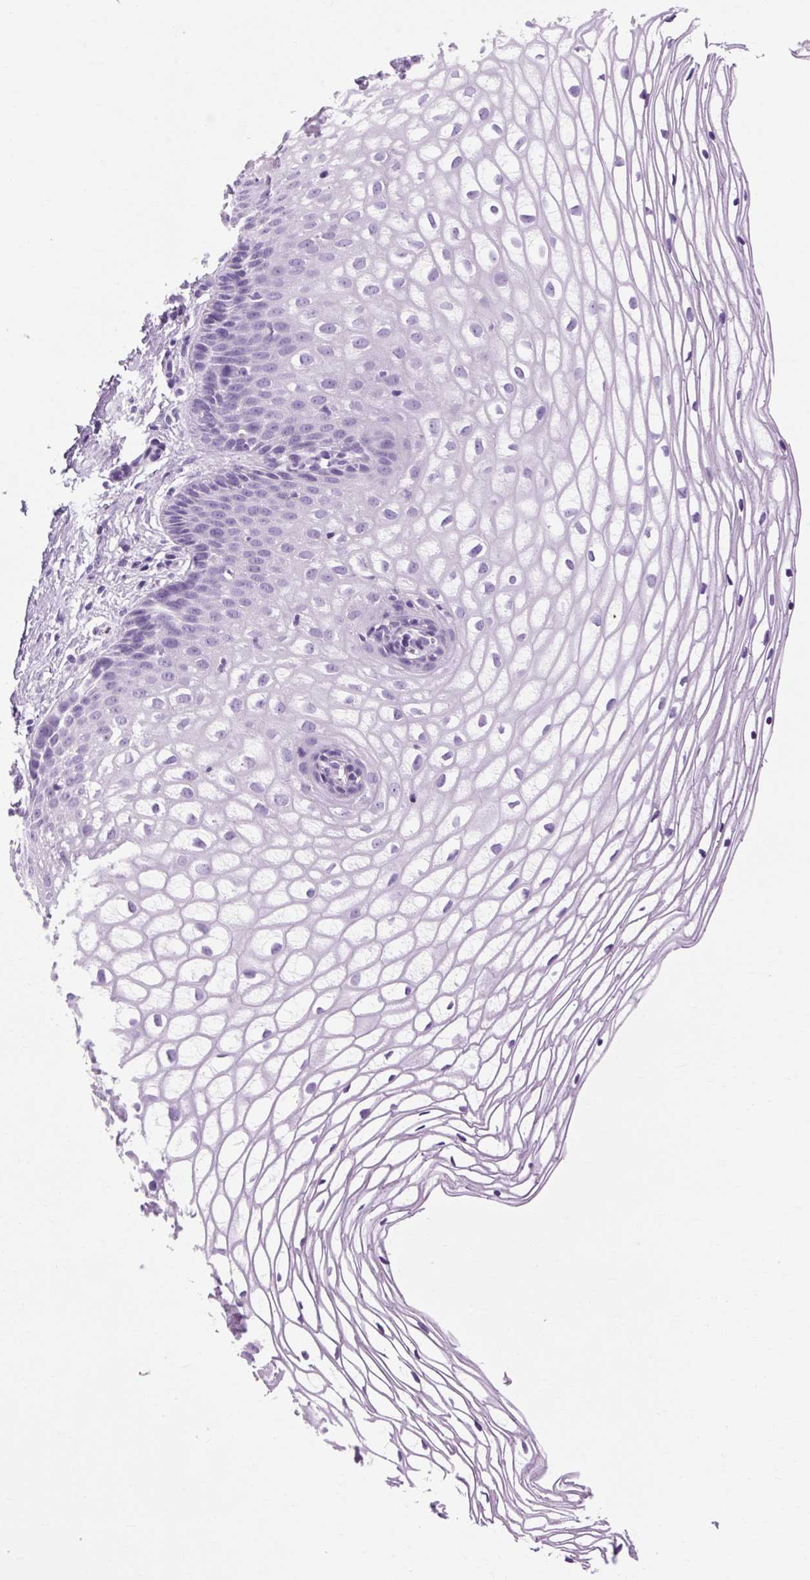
{"staining": {"intensity": "negative", "quantity": "none", "location": "none"}, "tissue": "cervix", "cell_type": "Glandular cells", "image_type": "normal", "snomed": [{"axis": "morphology", "description": "Normal tissue, NOS"}, {"axis": "topography", "description": "Cervix"}], "caption": "Immunohistochemistry micrograph of normal human cervix stained for a protein (brown), which demonstrates no positivity in glandular cells.", "gene": "OOEP", "patient": {"sex": "female", "age": 36}}